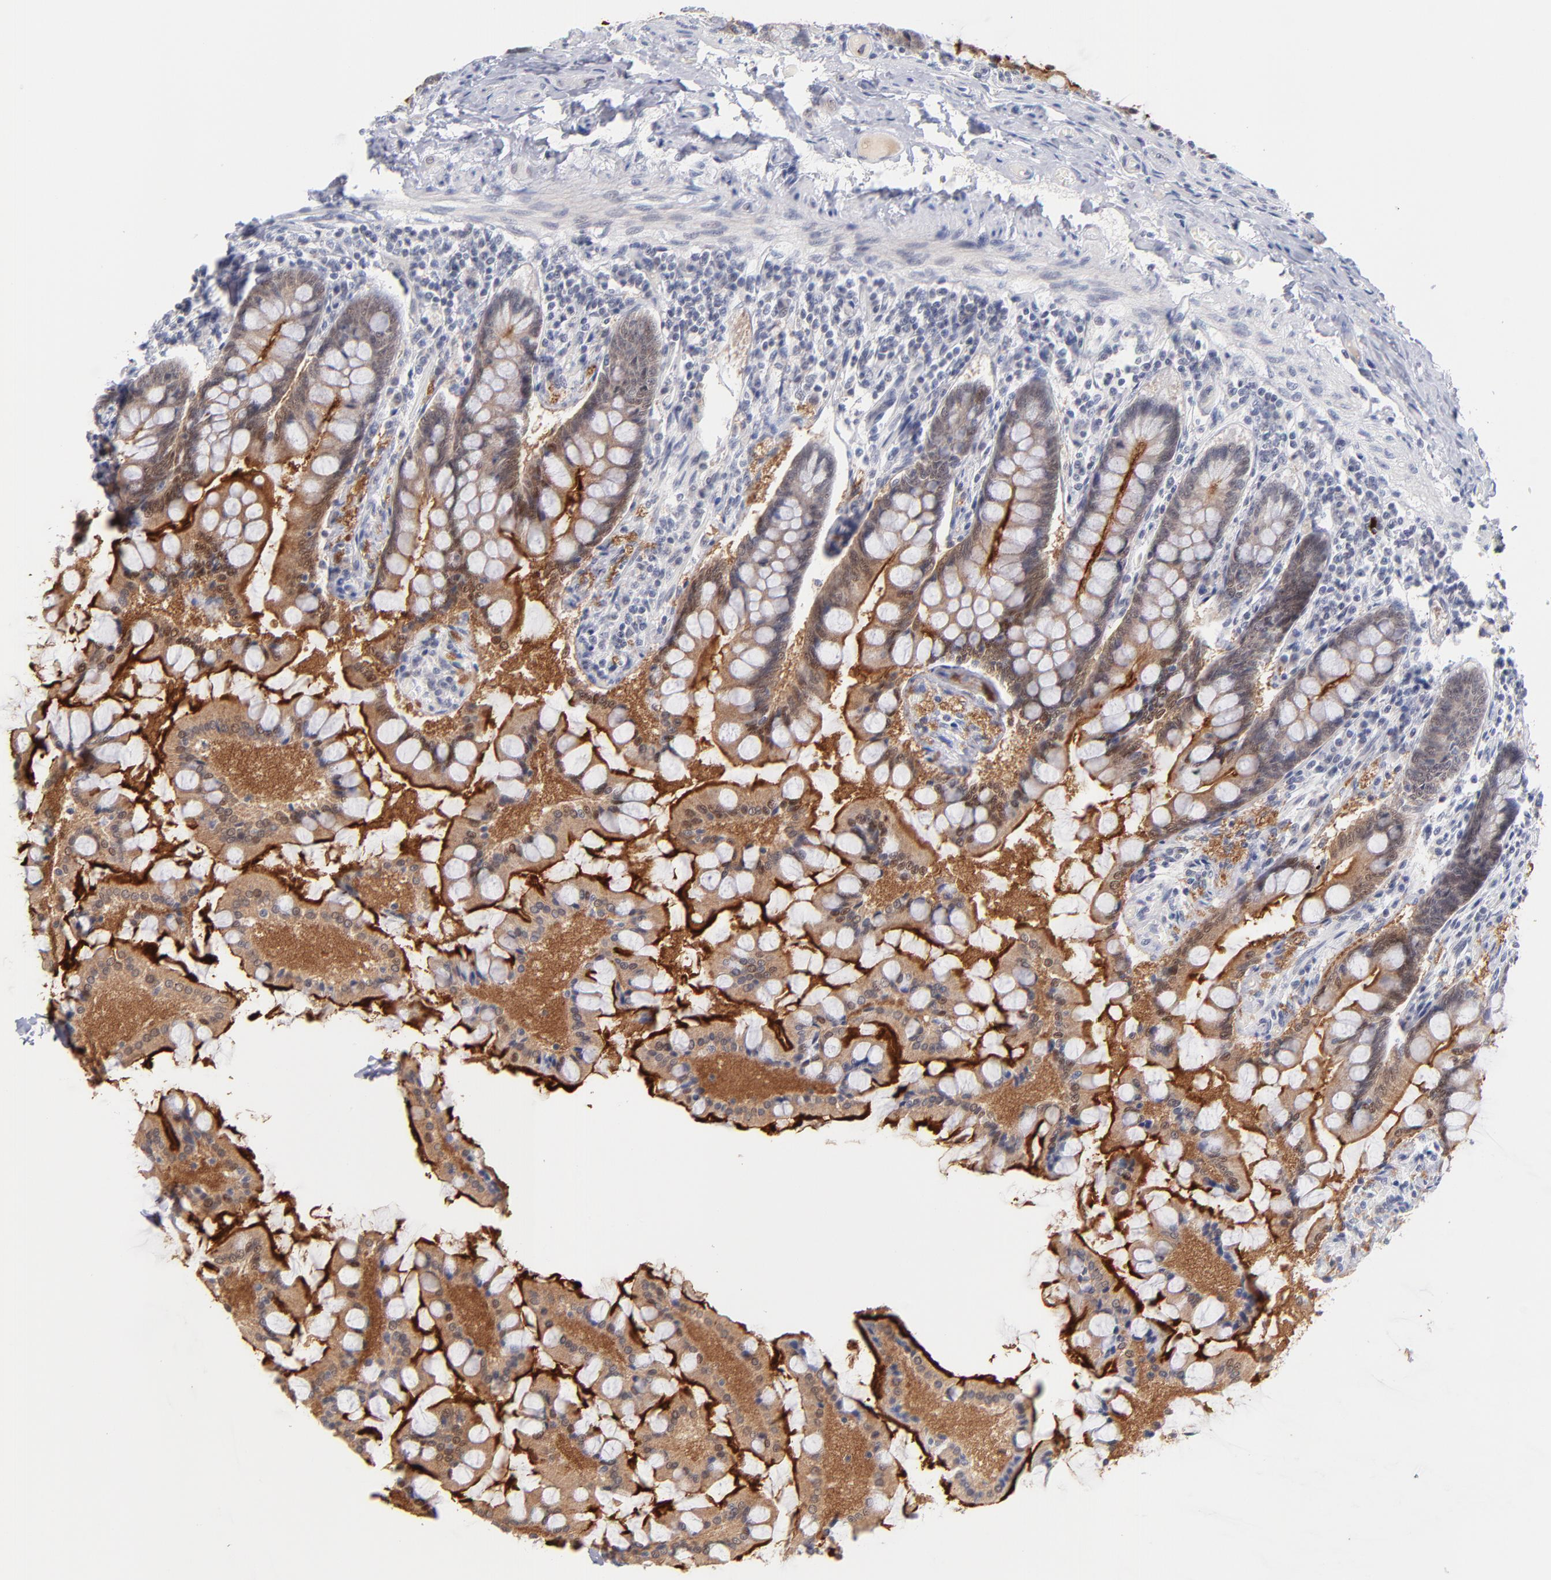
{"staining": {"intensity": "moderate", "quantity": ">75%", "location": "cytoplasmic/membranous"}, "tissue": "small intestine", "cell_type": "Glandular cells", "image_type": "normal", "snomed": [{"axis": "morphology", "description": "Normal tissue, NOS"}, {"axis": "topography", "description": "Small intestine"}], "caption": "Glandular cells exhibit medium levels of moderate cytoplasmic/membranous positivity in about >75% of cells in benign human small intestine.", "gene": "WSB1", "patient": {"sex": "male", "age": 41}}